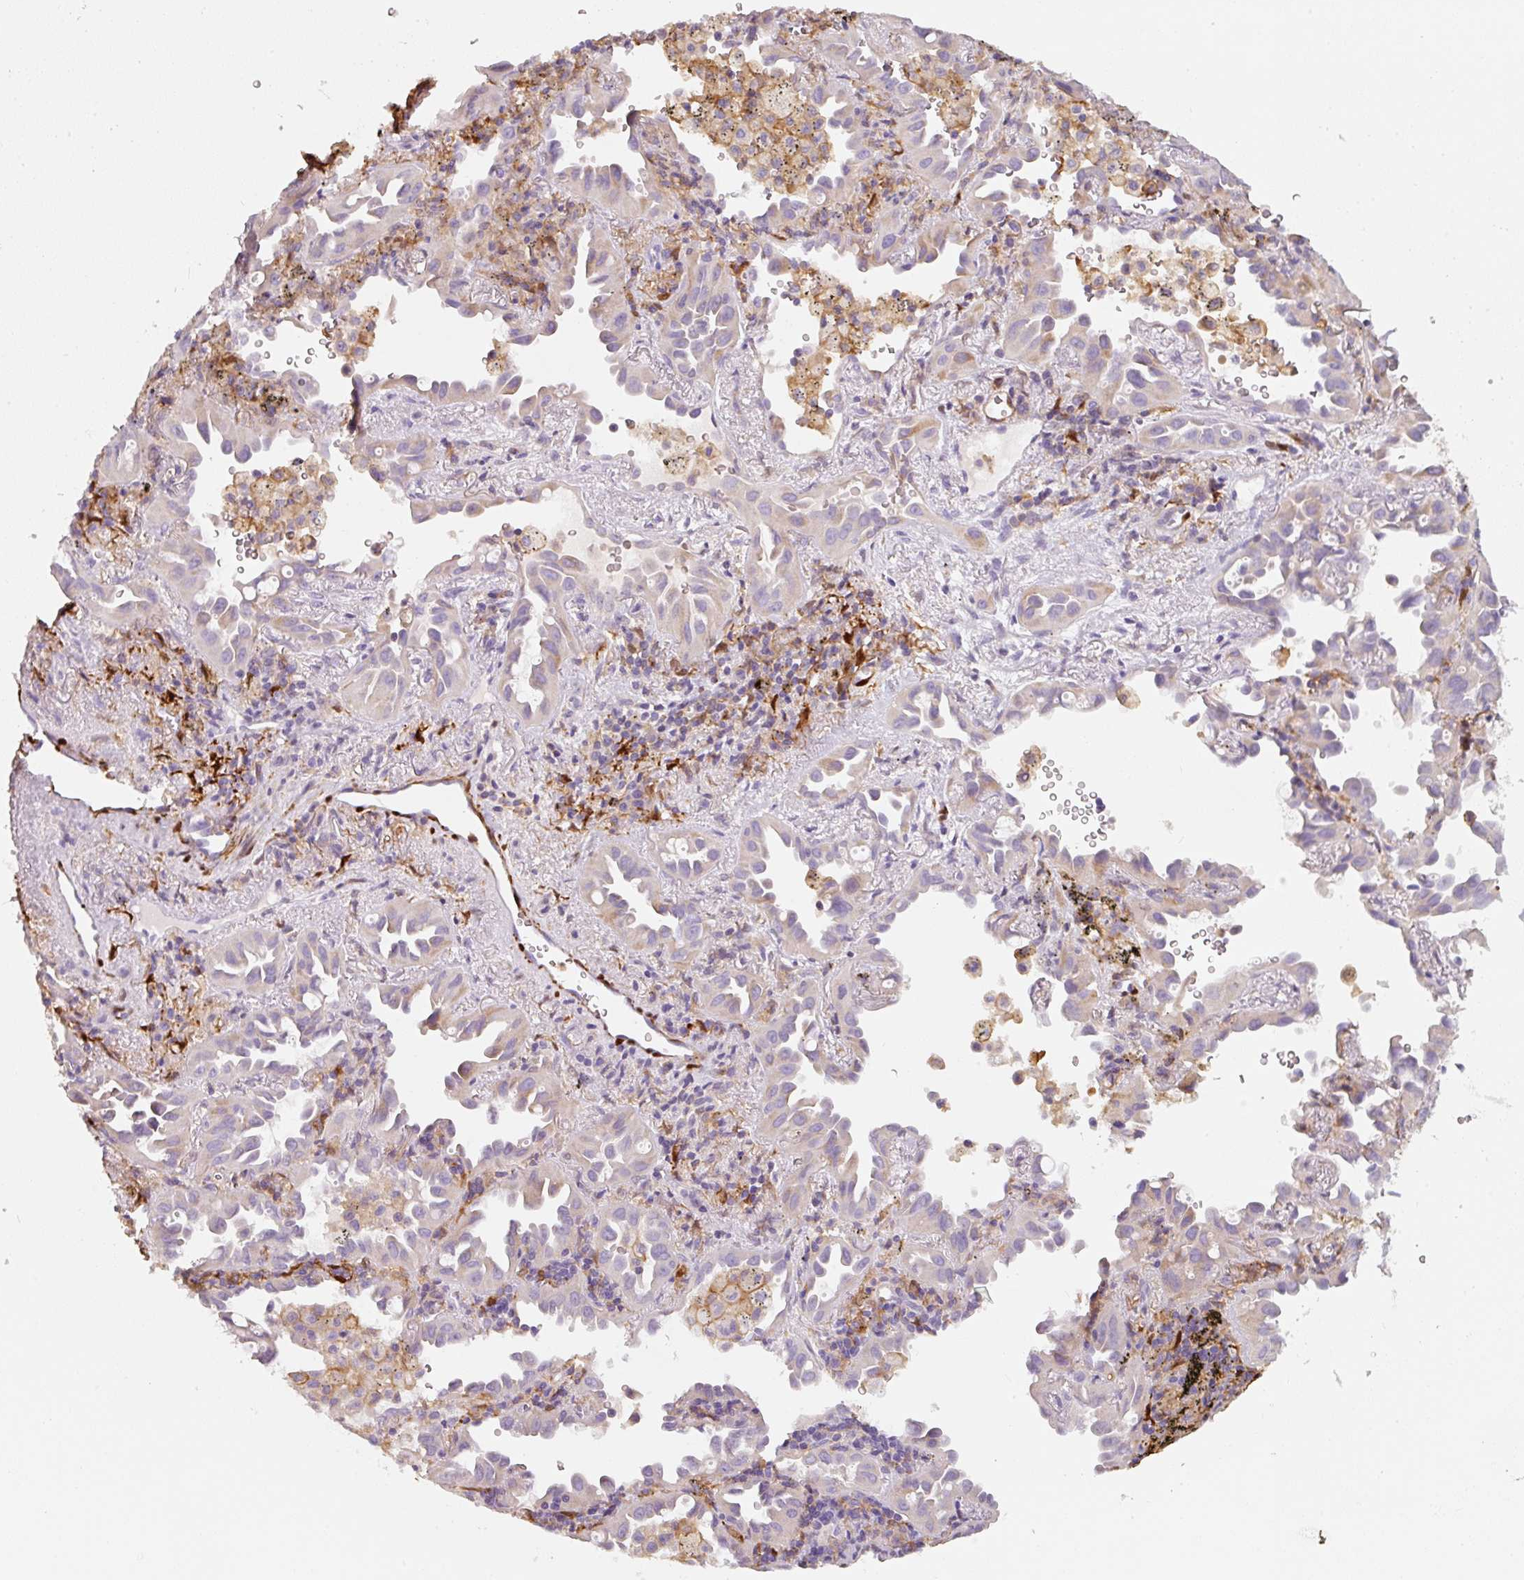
{"staining": {"intensity": "weak", "quantity": "<25%", "location": "cytoplasmic/membranous"}, "tissue": "lung cancer", "cell_type": "Tumor cells", "image_type": "cancer", "snomed": [{"axis": "morphology", "description": "Adenocarcinoma, NOS"}, {"axis": "topography", "description": "Lung"}], "caption": "Immunohistochemistry (IHC) micrograph of neoplastic tissue: human lung adenocarcinoma stained with DAB exhibits no significant protein staining in tumor cells.", "gene": "IQGAP2", "patient": {"sex": "male", "age": 68}}